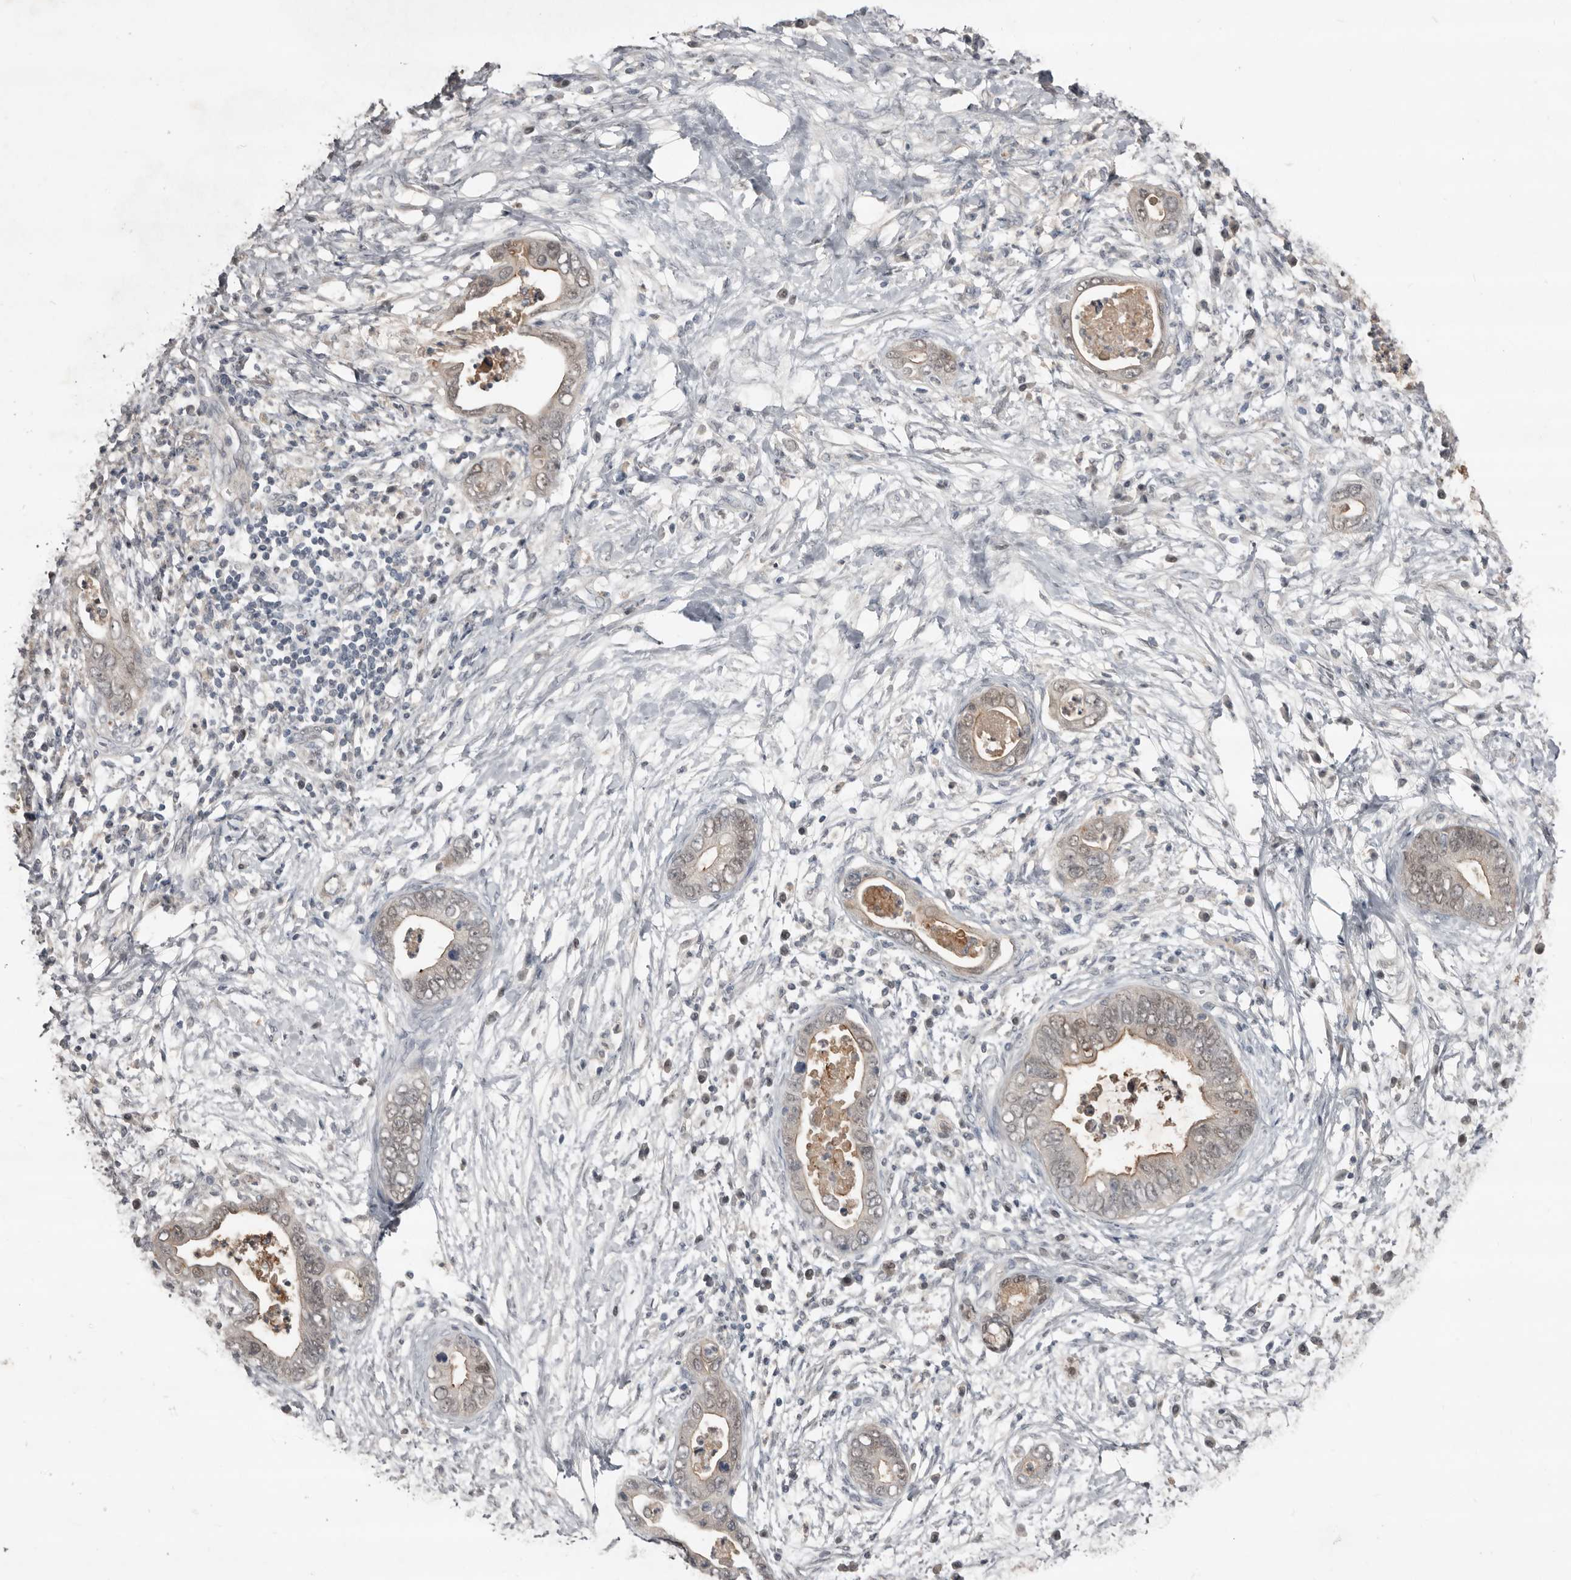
{"staining": {"intensity": "weak", "quantity": "25%-75%", "location": "cytoplasmic/membranous"}, "tissue": "pancreatic cancer", "cell_type": "Tumor cells", "image_type": "cancer", "snomed": [{"axis": "morphology", "description": "Adenocarcinoma, NOS"}, {"axis": "topography", "description": "Pancreas"}], "caption": "Immunohistochemistry (IHC) (DAB) staining of human pancreatic cancer (adenocarcinoma) demonstrates weak cytoplasmic/membranous protein expression in approximately 25%-75% of tumor cells.", "gene": "RBKS", "patient": {"sex": "male", "age": 75}}